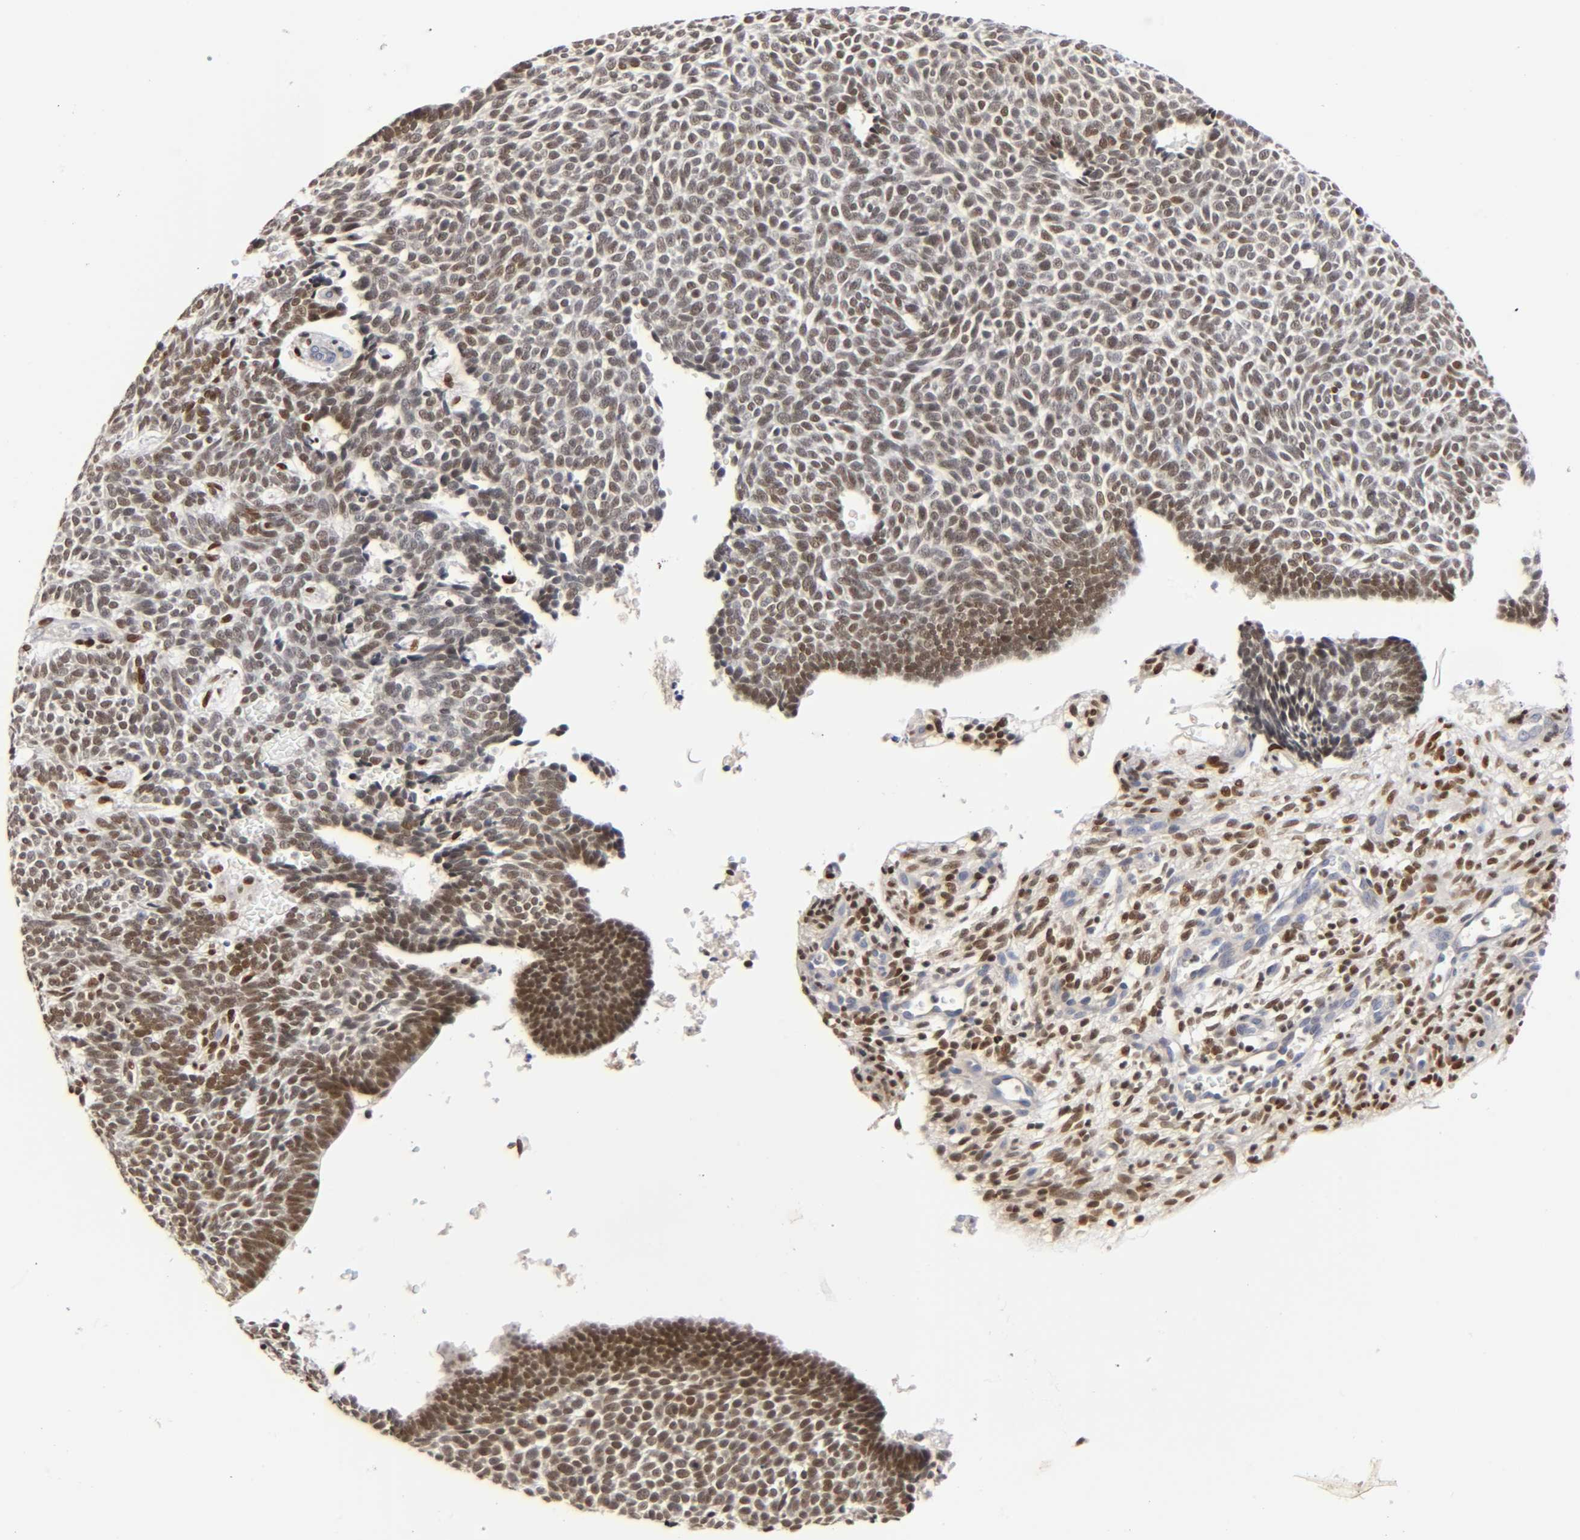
{"staining": {"intensity": "moderate", "quantity": ">75%", "location": "nuclear"}, "tissue": "skin cancer", "cell_type": "Tumor cells", "image_type": "cancer", "snomed": [{"axis": "morphology", "description": "Normal tissue, NOS"}, {"axis": "morphology", "description": "Basal cell carcinoma"}, {"axis": "topography", "description": "Skin"}], "caption": "Skin cancer stained with a brown dye displays moderate nuclear positive positivity in about >75% of tumor cells.", "gene": "RUNX1", "patient": {"sex": "male", "age": 87}}